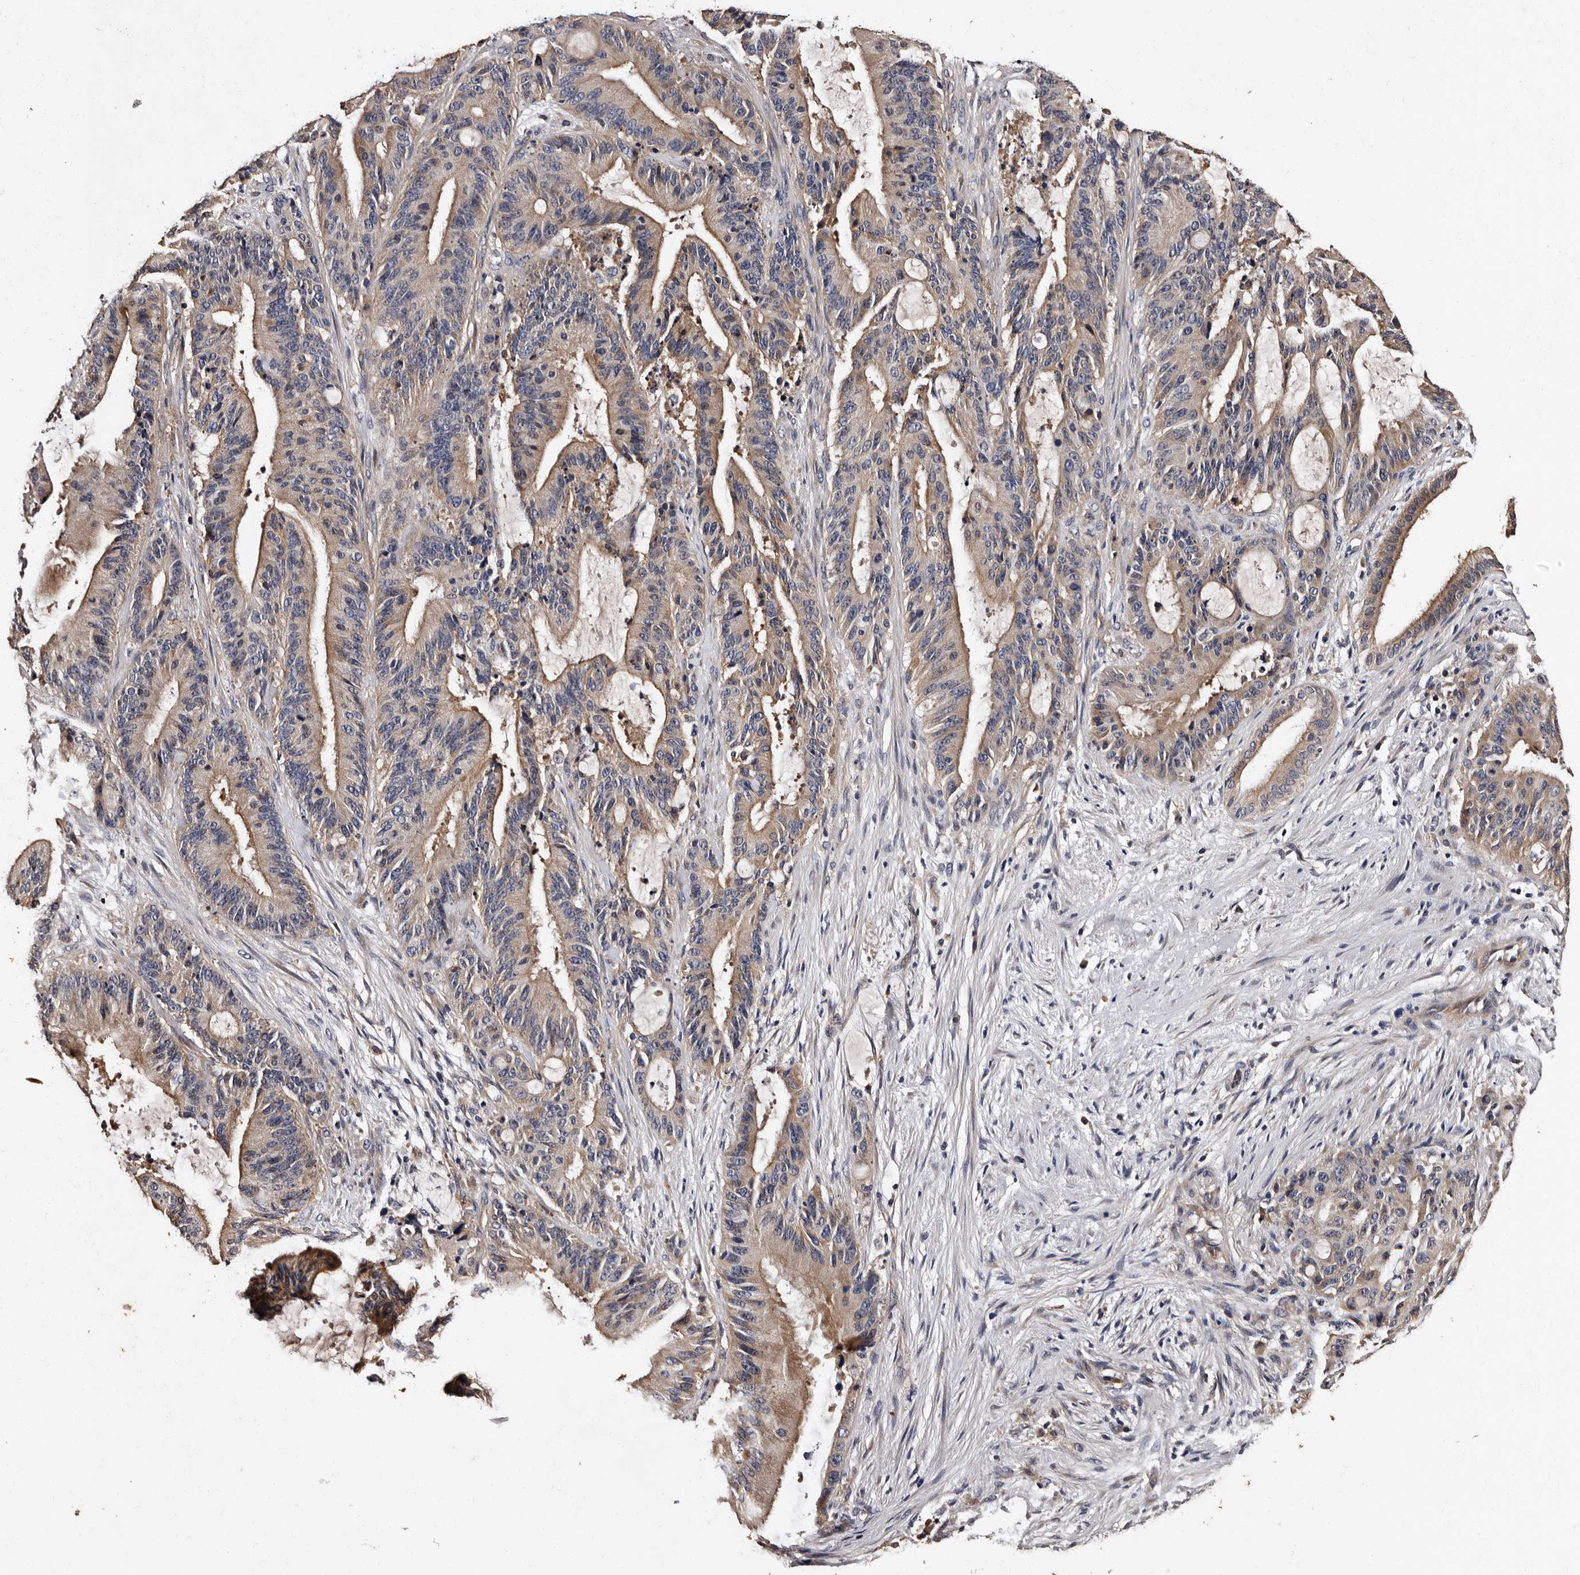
{"staining": {"intensity": "weak", "quantity": "25%-75%", "location": "cytoplasmic/membranous"}, "tissue": "liver cancer", "cell_type": "Tumor cells", "image_type": "cancer", "snomed": [{"axis": "morphology", "description": "Normal tissue, NOS"}, {"axis": "morphology", "description": "Cholangiocarcinoma"}, {"axis": "topography", "description": "Liver"}, {"axis": "topography", "description": "Peripheral nerve tissue"}], "caption": "Protein analysis of liver cancer tissue exhibits weak cytoplasmic/membranous staining in approximately 25%-75% of tumor cells. The protein of interest is shown in brown color, while the nuclei are stained blue.", "gene": "ADCK5", "patient": {"sex": "female", "age": 73}}